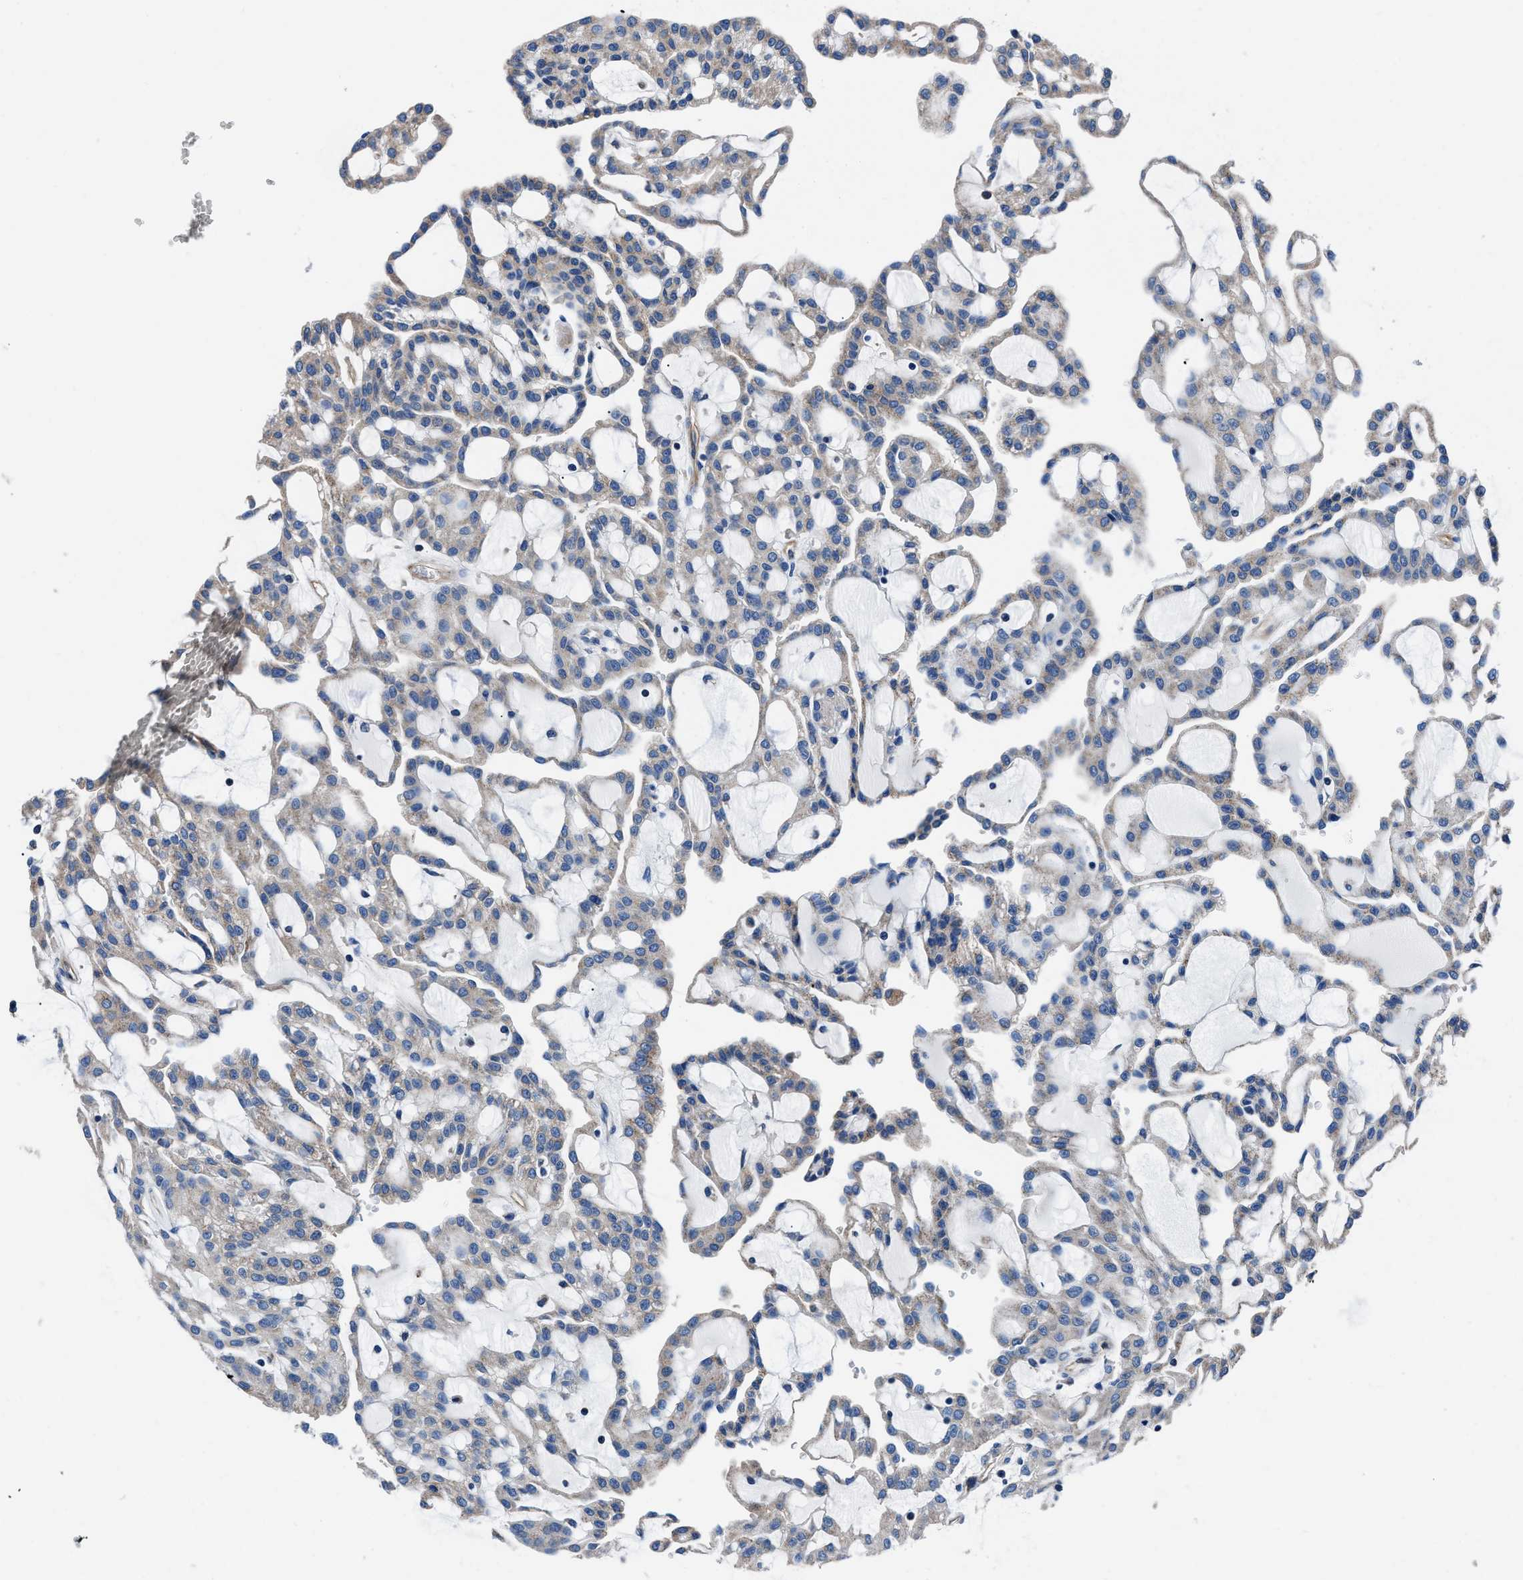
{"staining": {"intensity": "weak", "quantity": "25%-75%", "location": "cytoplasmic/membranous"}, "tissue": "renal cancer", "cell_type": "Tumor cells", "image_type": "cancer", "snomed": [{"axis": "morphology", "description": "Adenocarcinoma, NOS"}, {"axis": "topography", "description": "Kidney"}], "caption": "Immunohistochemistry (IHC) (DAB (3,3'-diaminobenzidine)) staining of human renal cancer (adenocarcinoma) displays weak cytoplasmic/membranous protein expression in about 25%-75% of tumor cells. The staining was performed using DAB to visualize the protein expression in brown, while the nuclei were stained in blue with hematoxylin (Magnification: 20x).", "gene": "NEU1", "patient": {"sex": "male", "age": 63}}